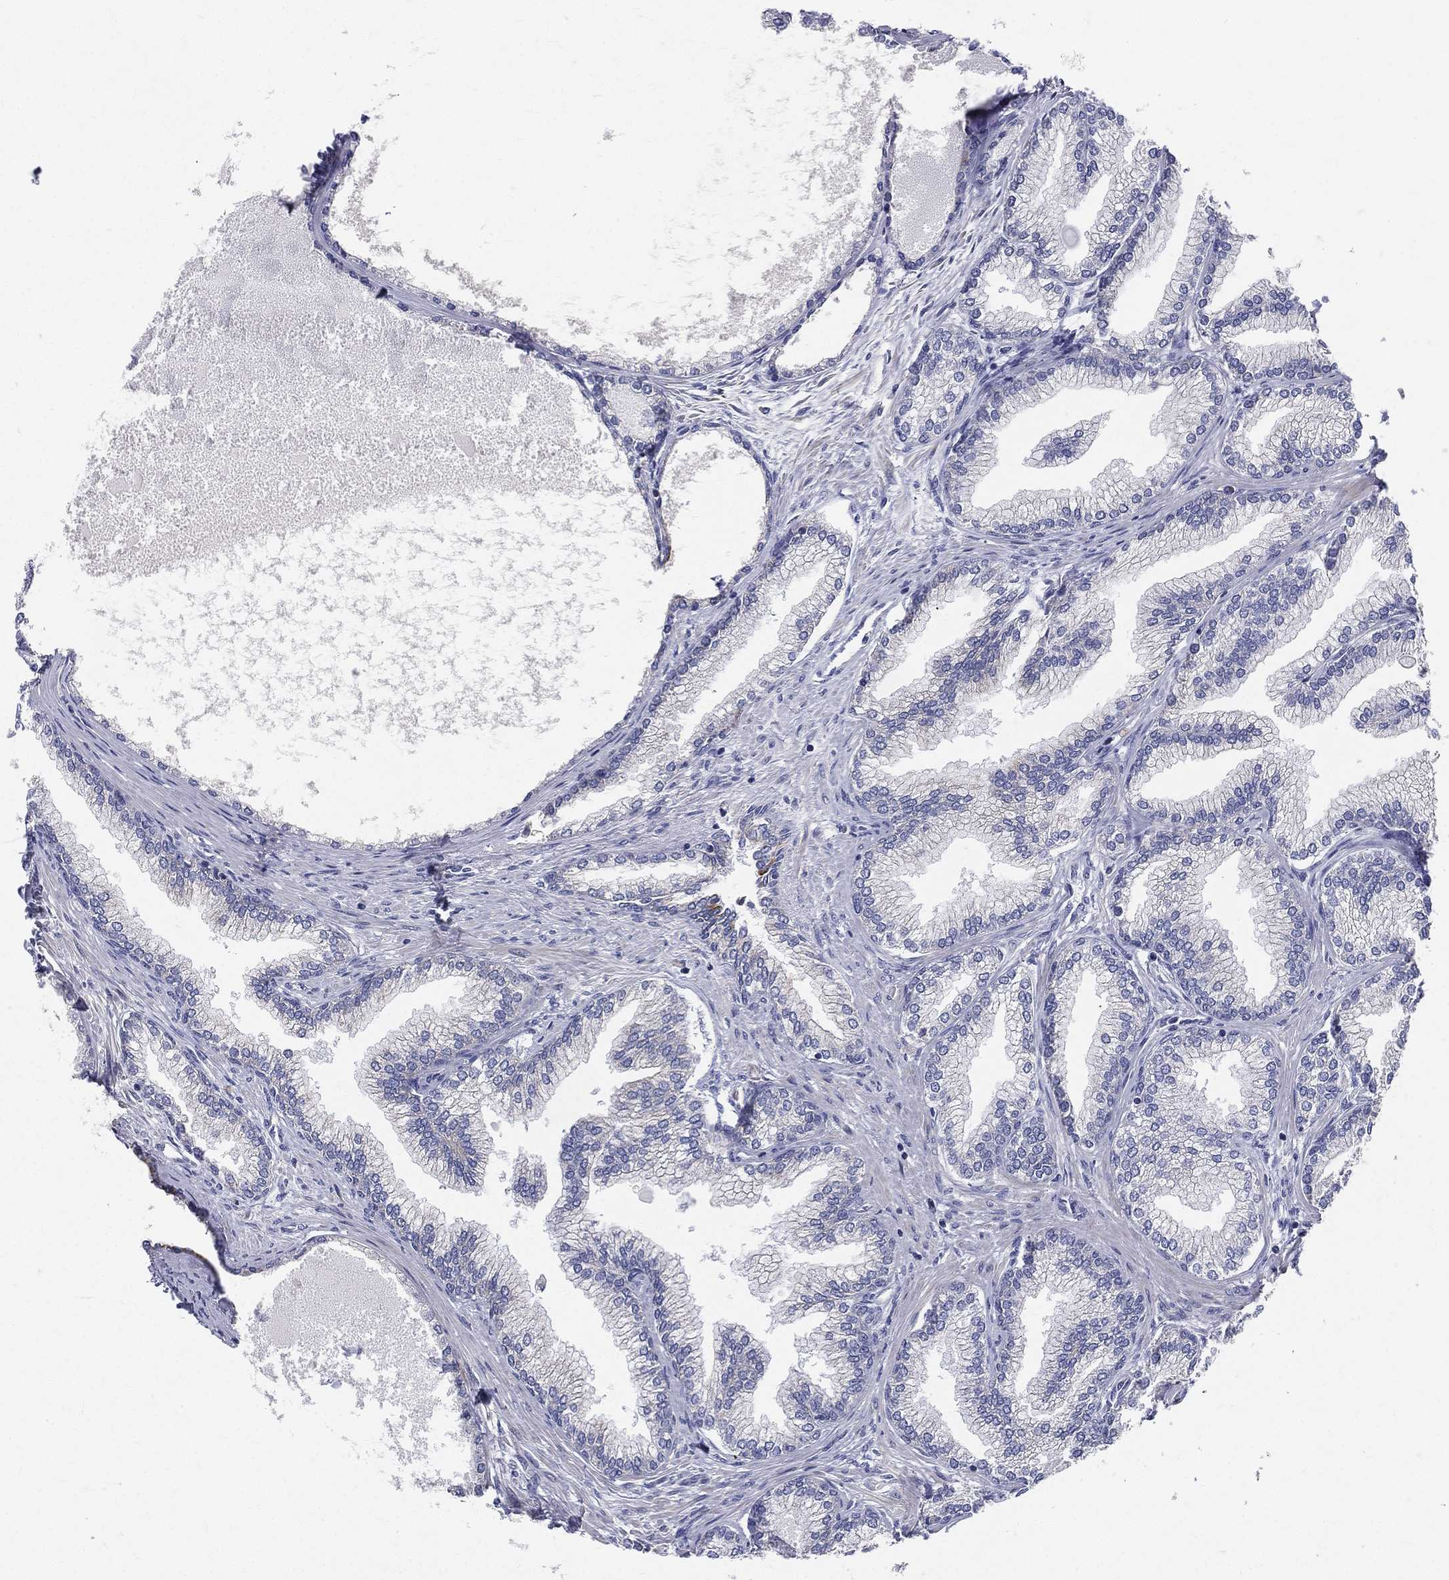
{"staining": {"intensity": "weak", "quantity": "<25%", "location": "cytoplasmic/membranous"}, "tissue": "prostate", "cell_type": "Glandular cells", "image_type": "normal", "snomed": [{"axis": "morphology", "description": "Normal tissue, NOS"}, {"axis": "topography", "description": "Prostate"}], "caption": "Image shows no protein positivity in glandular cells of normal prostate.", "gene": "PWWP3A", "patient": {"sex": "male", "age": 72}}